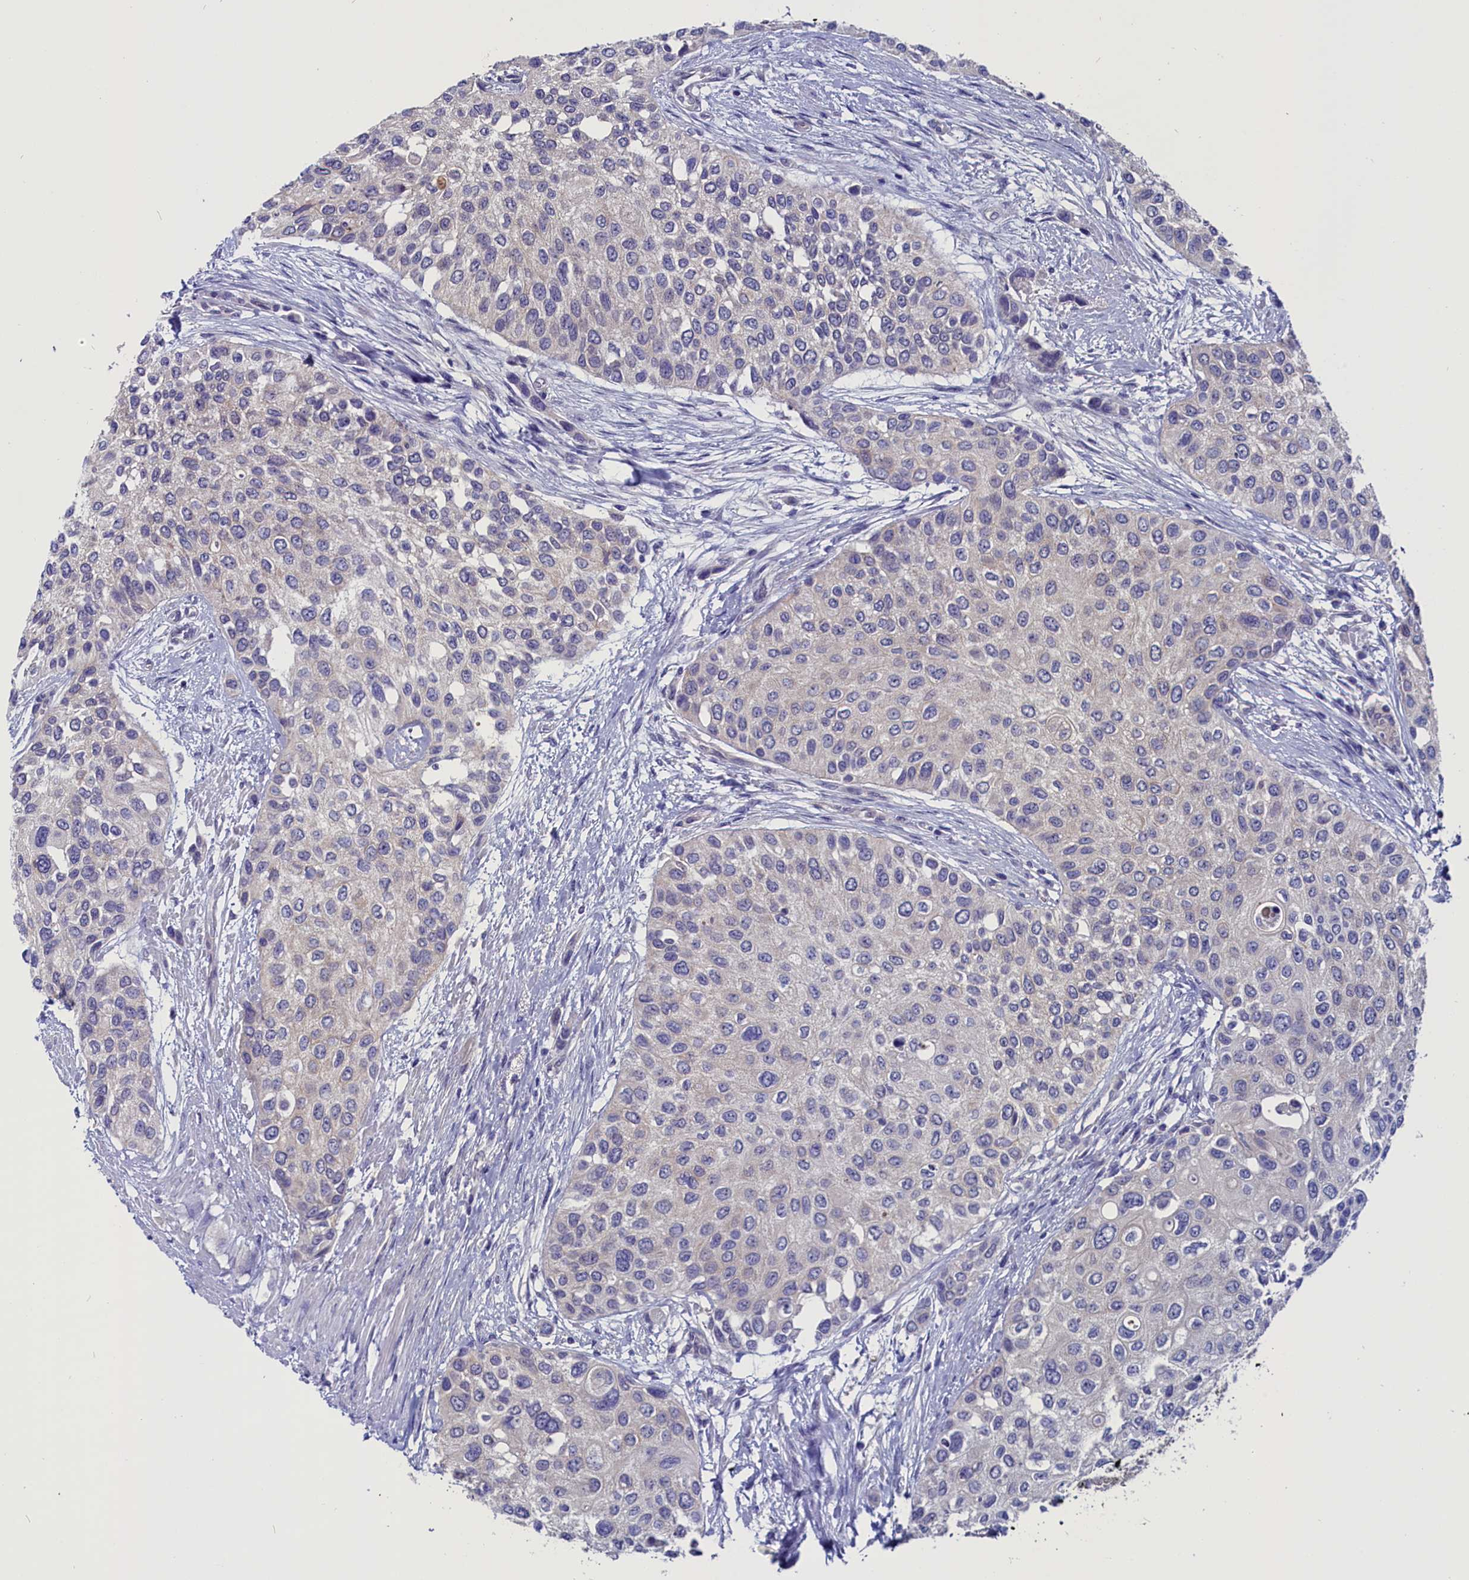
{"staining": {"intensity": "negative", "quantity": "none", "location": "none"}, "tissue": "urothelial cancer", "cell_type": "Tumor cells", "image_type": "cancer", "snomed": [{"axis": "morphology", "description": "Normal tissue, NOS"}, {"axis": "morphology", "description": "Urothelial carcinoma, High grade"}, {"axis": "topography", "description": "Vascular tissue"}, {"axis": "topography", "description": "Urinary bladder"}], "caption": "Urothelial cancer was stained to show a protein in brown. There is no significant expression in tumor cells.", "gene": "CIAPIN1", "patient": {"sex": "female", "age": 56}}